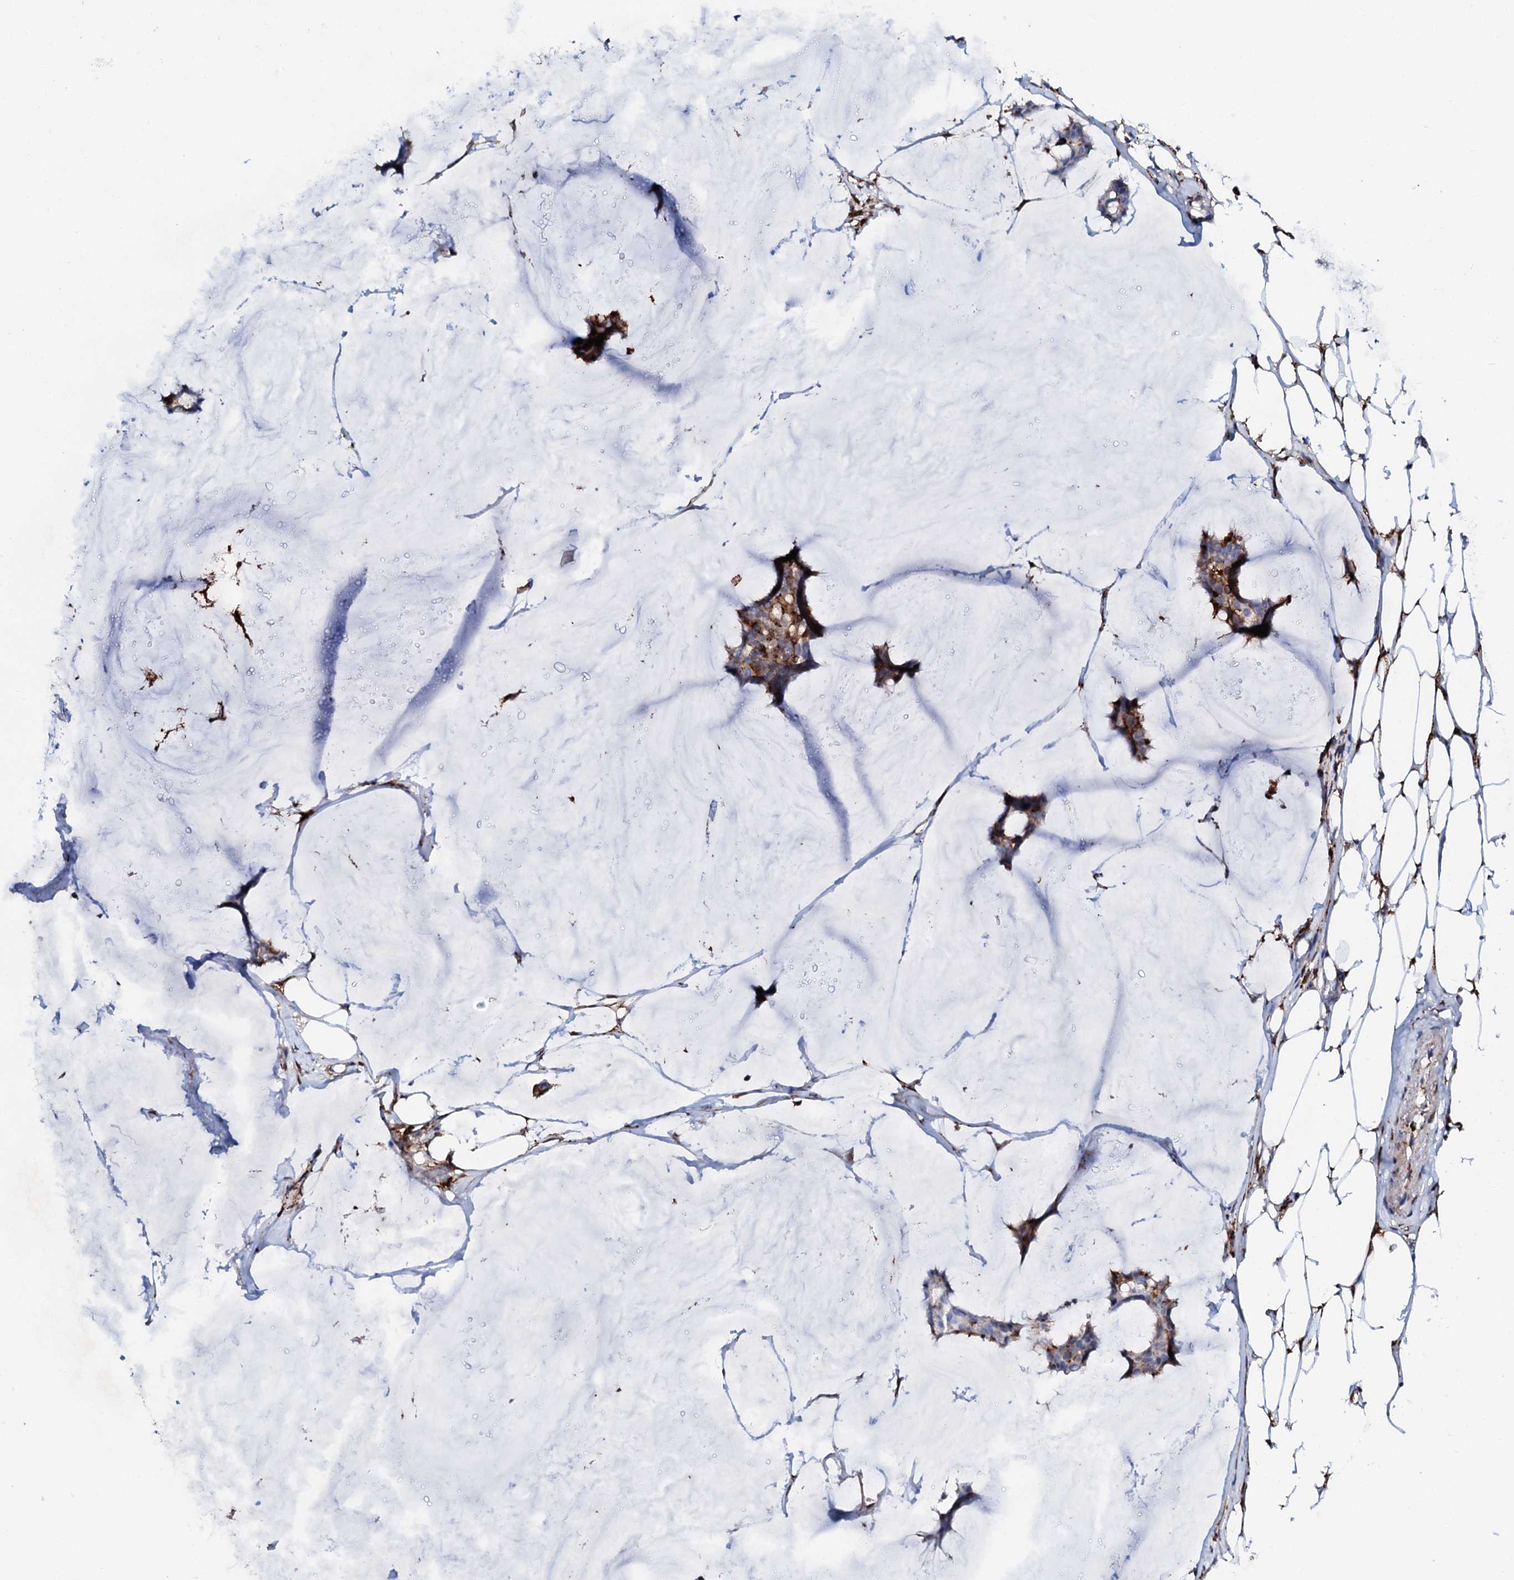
{"staining": {"intensity": "moderate", "quantity": "25%-75%", "location": "cytoplasmic/membranous"}, "tissue": "breast cancer", "cell_type": "Tumor cells", "image_type": "cancer", "snomed": [{"axis": "morphology", "description": "Duct carcinoma"}, {"axis": "topography", "description": "Breast"}], "caption": "Immunohistochemistry staining of breast cancer (invasive ductal carcinoma), which shows medium levels of moderate cytoplasmic/membranous expression in about 25%-75% of tumor cells indicating moderate cytoplasmic/membranous protein staining. The staining was performed using DAB (brown) for protein detection and nuclei were counterstained in hematoxylin (blue).", "gene": "MED13L", "patient": {"sex": "female", "age": 93}}